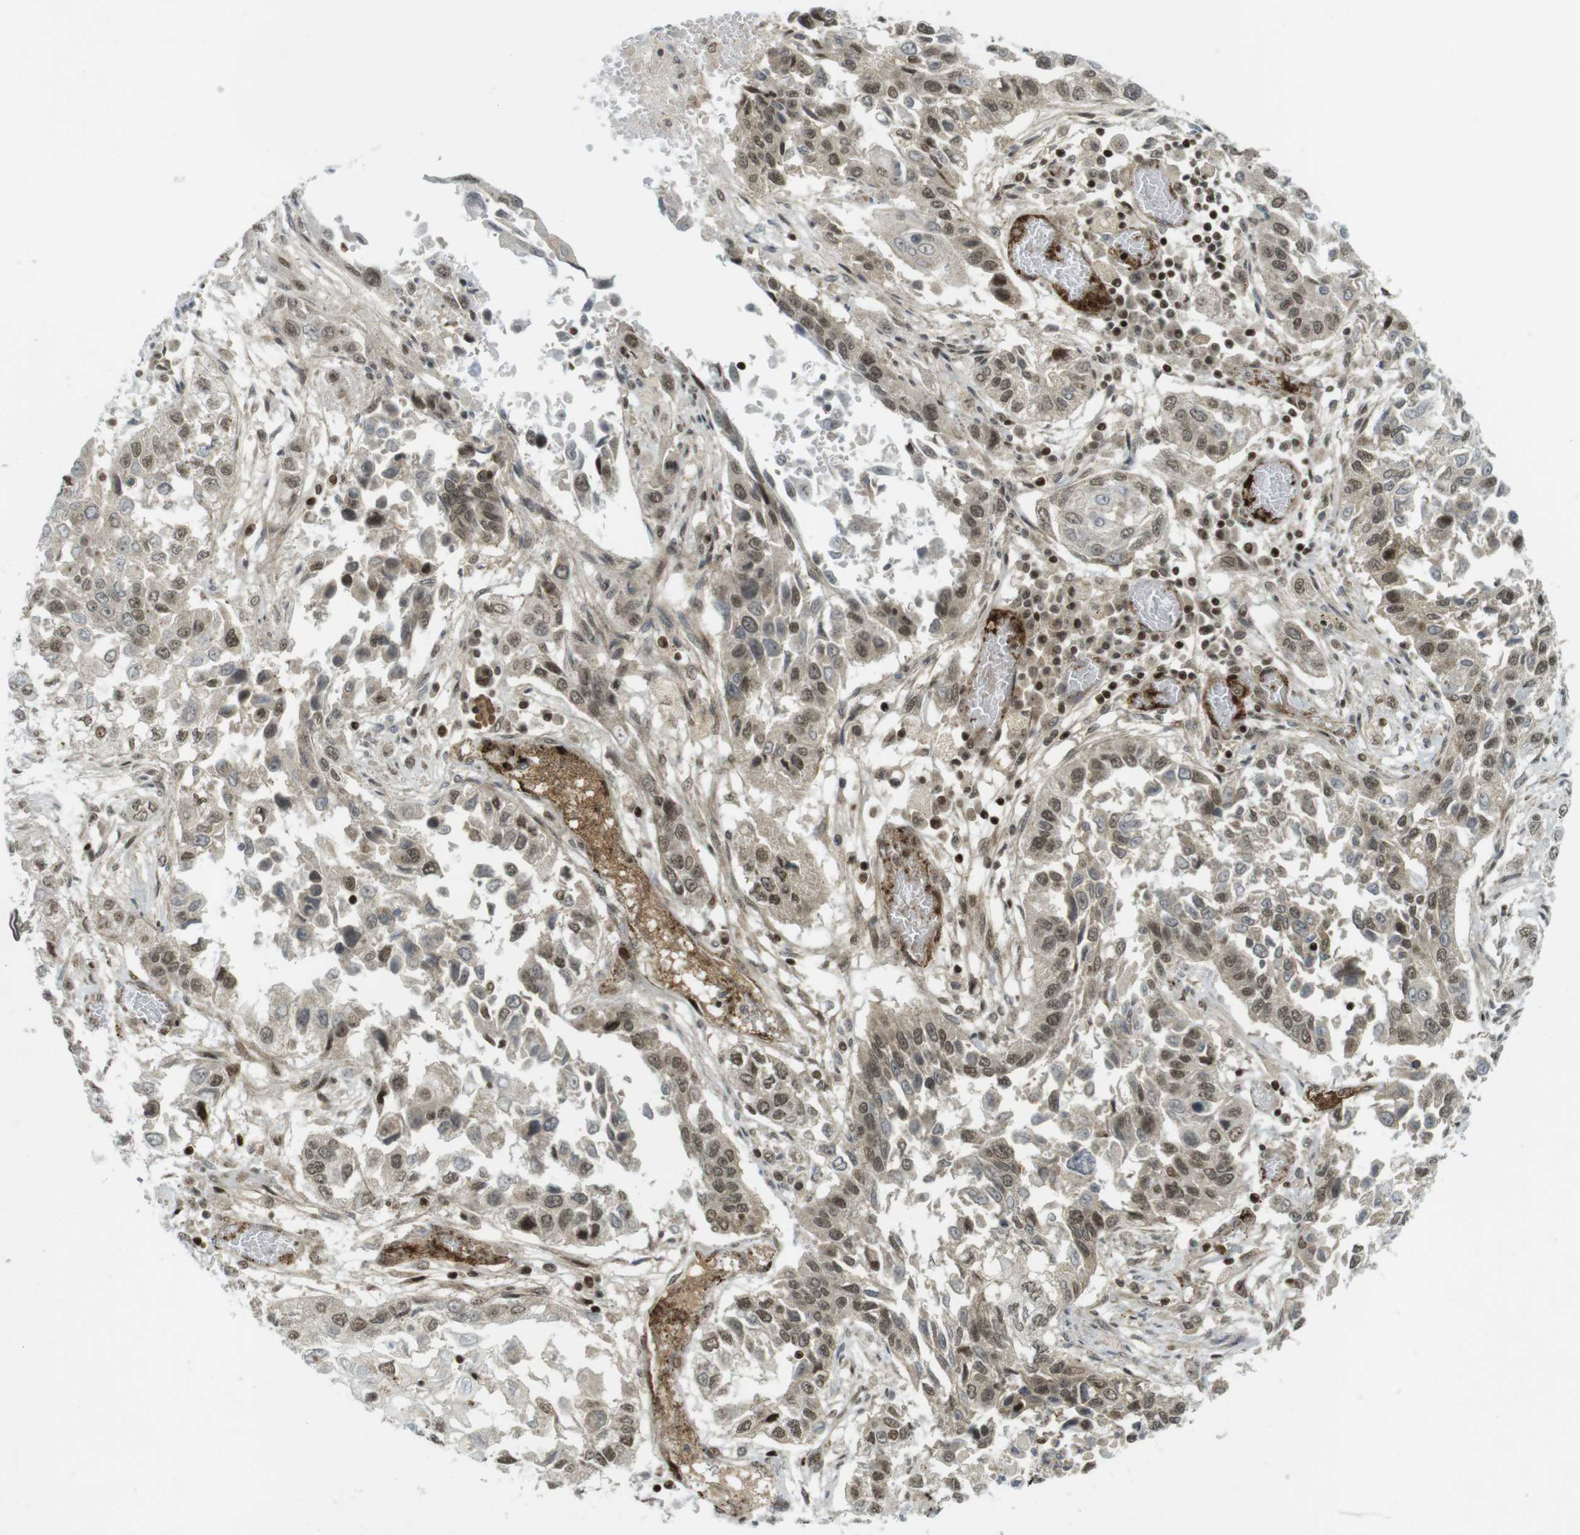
{"staining": {"intensity": "moderate", "quantity": "25%-75%", "location": "nuclear"}, "tissue": "lung cancer", "cell_type": "Tumor cells", "image_type": "cancer", "snomed": [{"axis": "morphology", "description": "Squamous cell carcinoma, NOS"}, {"axis": "topography", "description": "Lung"}], "caption": "Lung cancer (squamous cell carcinoma) stained with a brown dye reveals moderate nuclear positive staining in about 25%-75% of tumor cells.", "gene": "PPP1R13B", "patient": {"sex": "male", "age": 71}}